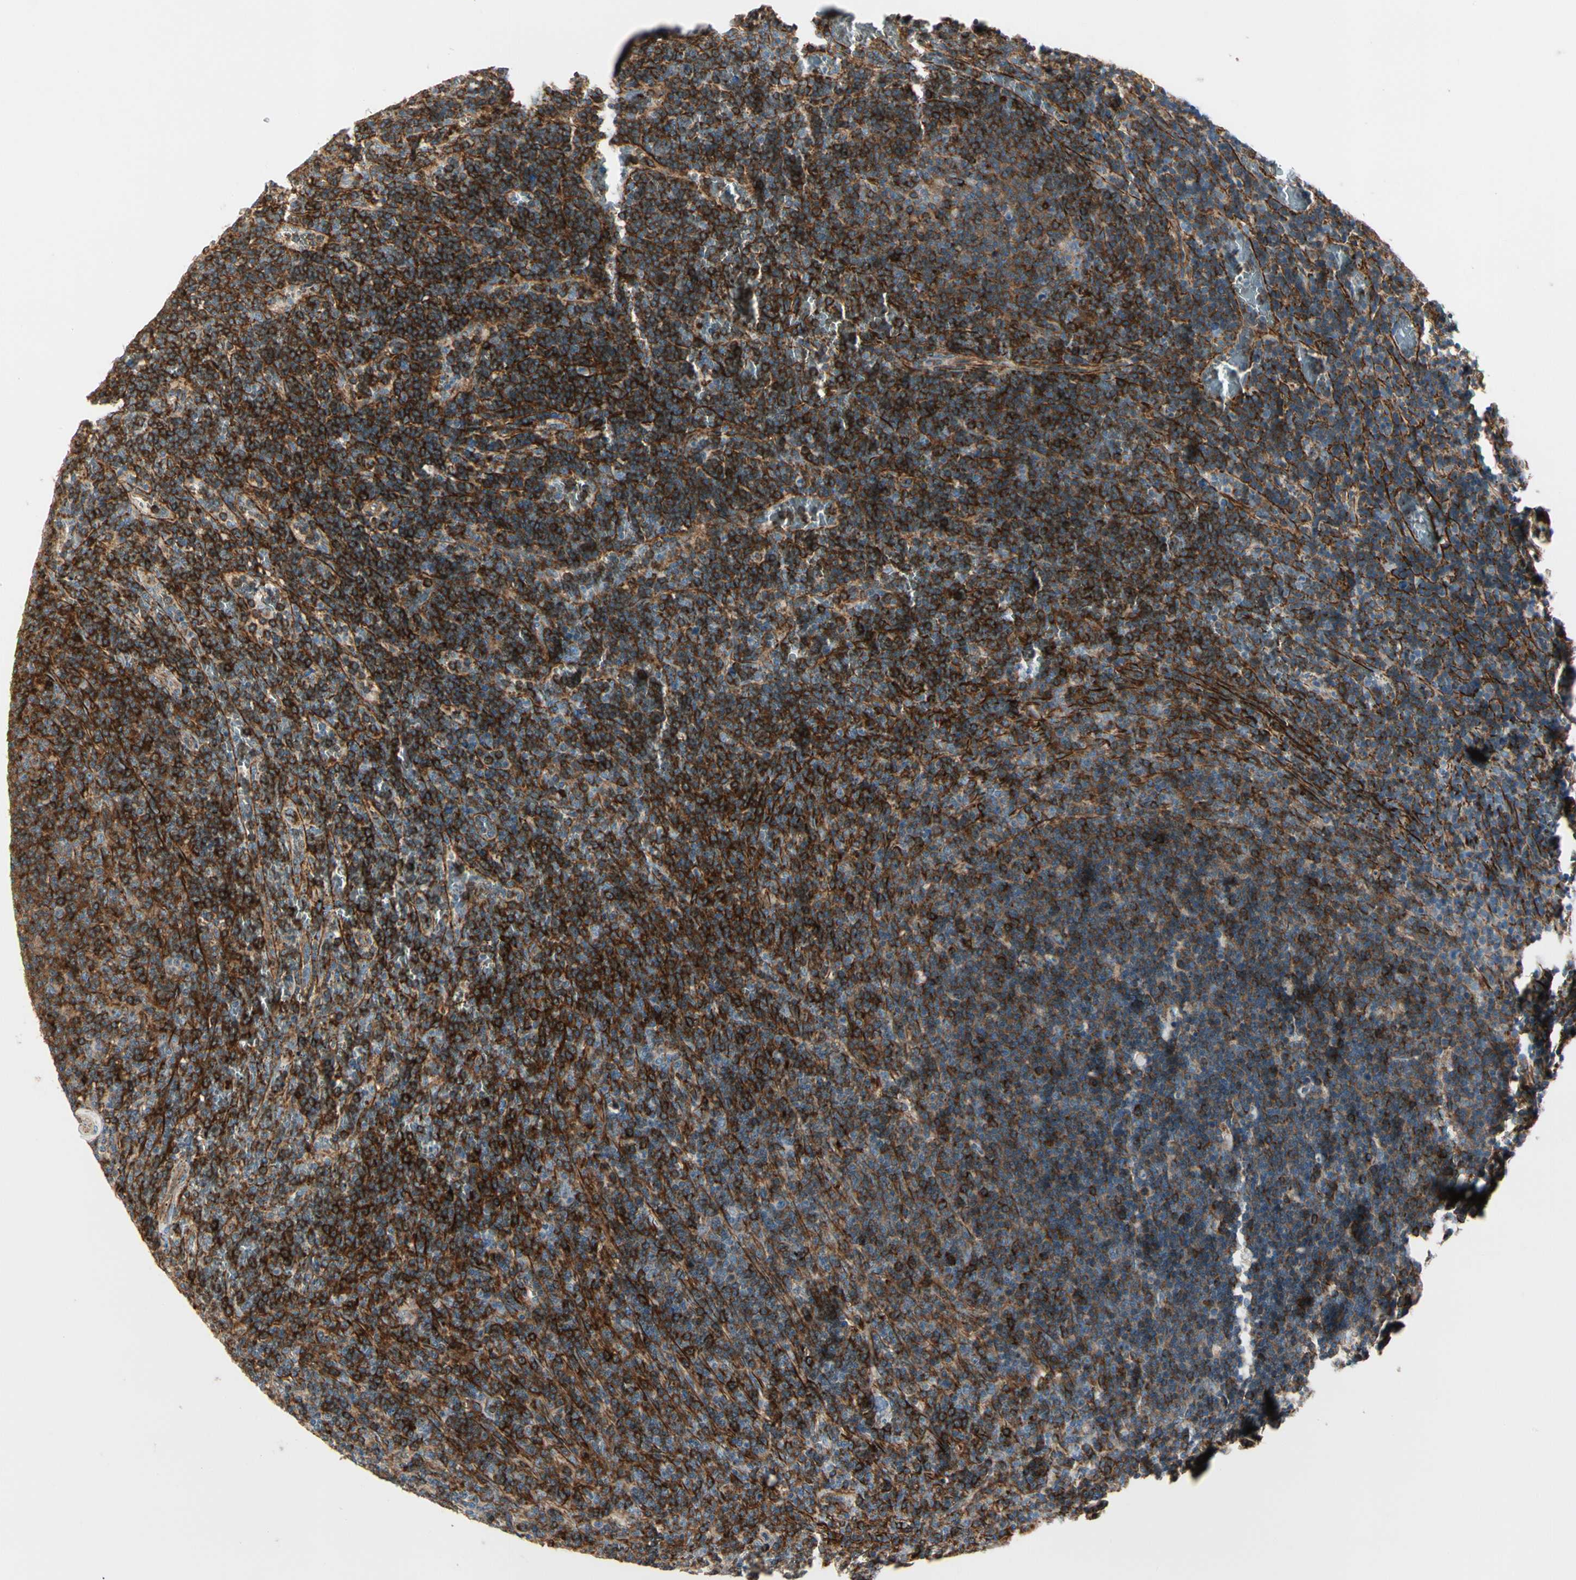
{"staining": {"intensity": "strong", "quantity": ">75%", "location": "cytoplasmic/membranous"}, "tissue": "lymphoma", "cell_type": "Tumor cells", "image_type": "cancer", "snomed": [{"axis": "morphology", "description": "Malignant lymphoma, non-Hodgkin's type, Low grade"}, {"axis": "topography", "description": "Spleen"}], "caption": "Immunohistochemical staining of human low-grade malignant lymphoma, non-Hodgkin's type displays high levels of strong cytoplasmic/membranous protein staining in about >75% of tumor cells.", "gene": "ABCA3", "patient": {"sex": "female", "age": 50}}